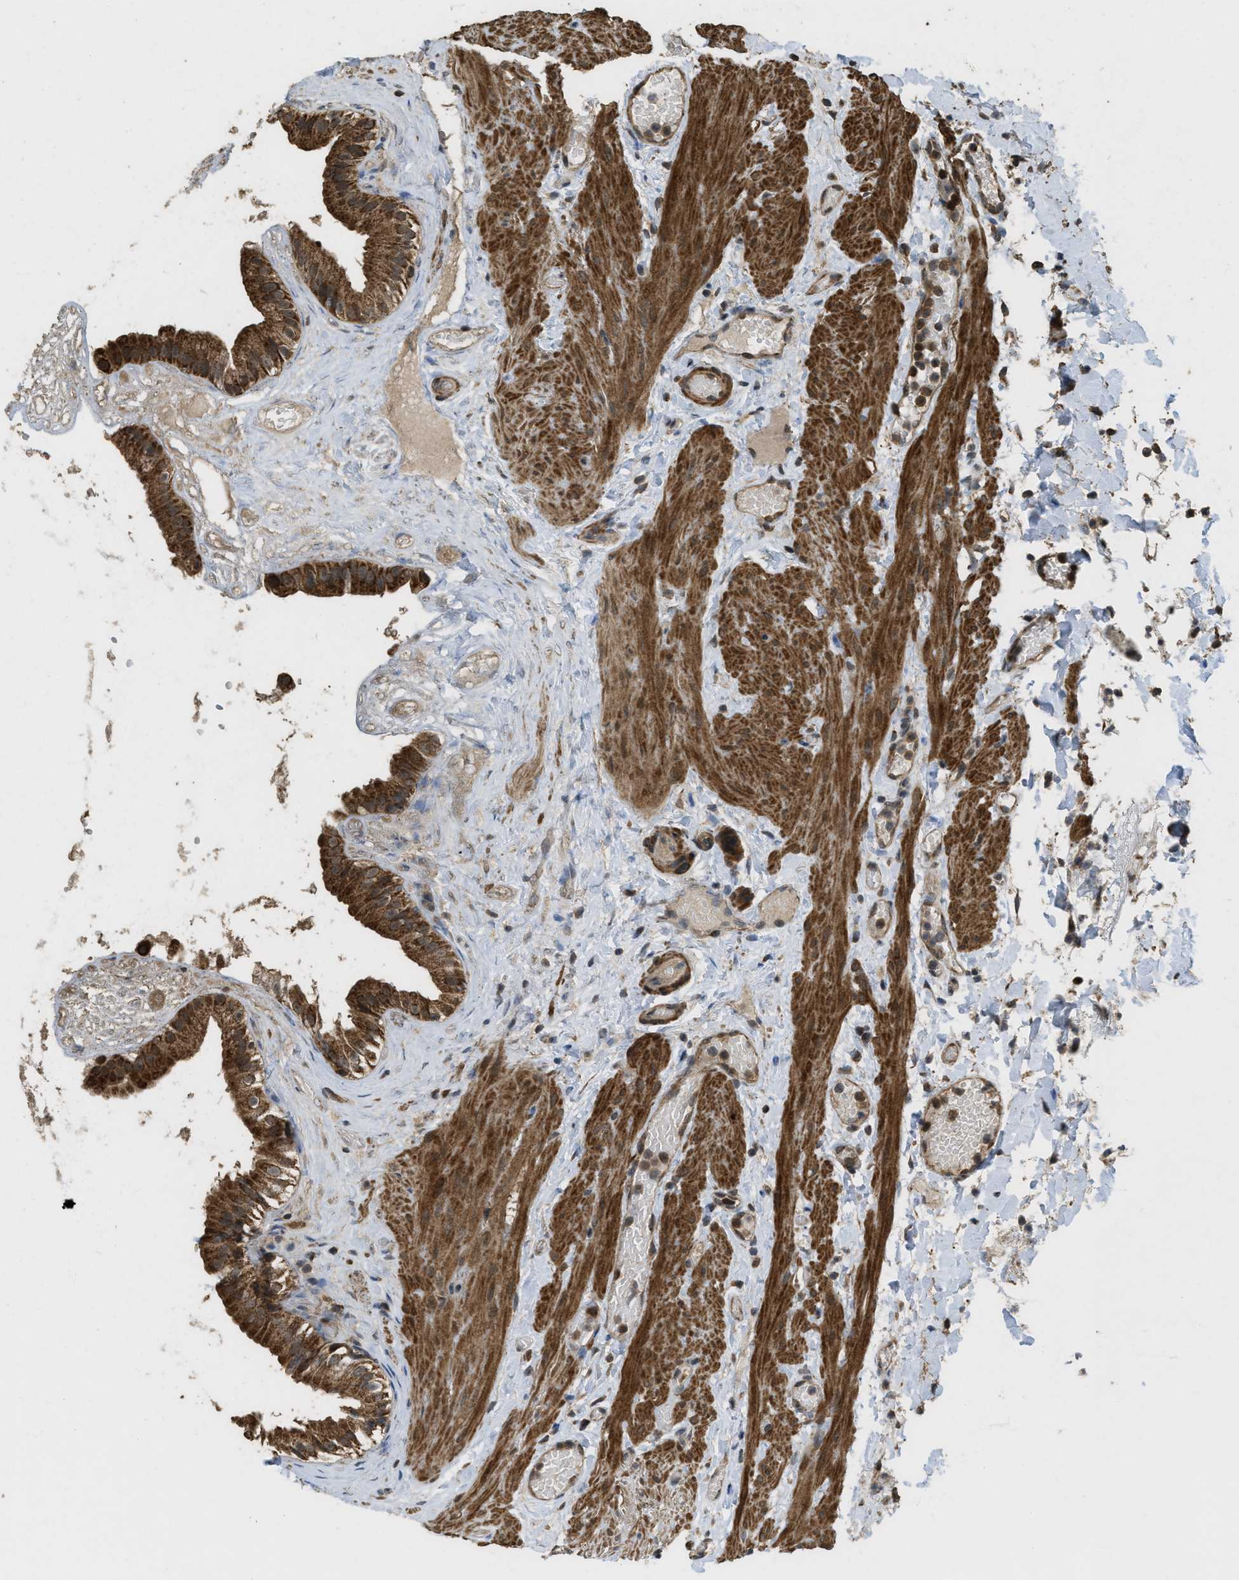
{"staining": {"intensity": "strong", "quantity": ">75%", "location": "cytoplasmic/membranous"}, "tissue": "gallbladder", "cell_type": "Glandular cells", "image_type": "normal", "snomed": [{"axis": "morphology", "description": "Normal tissue, NOS"}, {"axis": "topography", "description": "Gallbladder"}], "caption": "The micrograph displays staining of unremarkable gallbladder, revealing strong cytoplasmic/membranous protein expression (brown color) within glandular cells.", "gene": "CTPS1", "patient": {"sex": "female", "age": 26}}